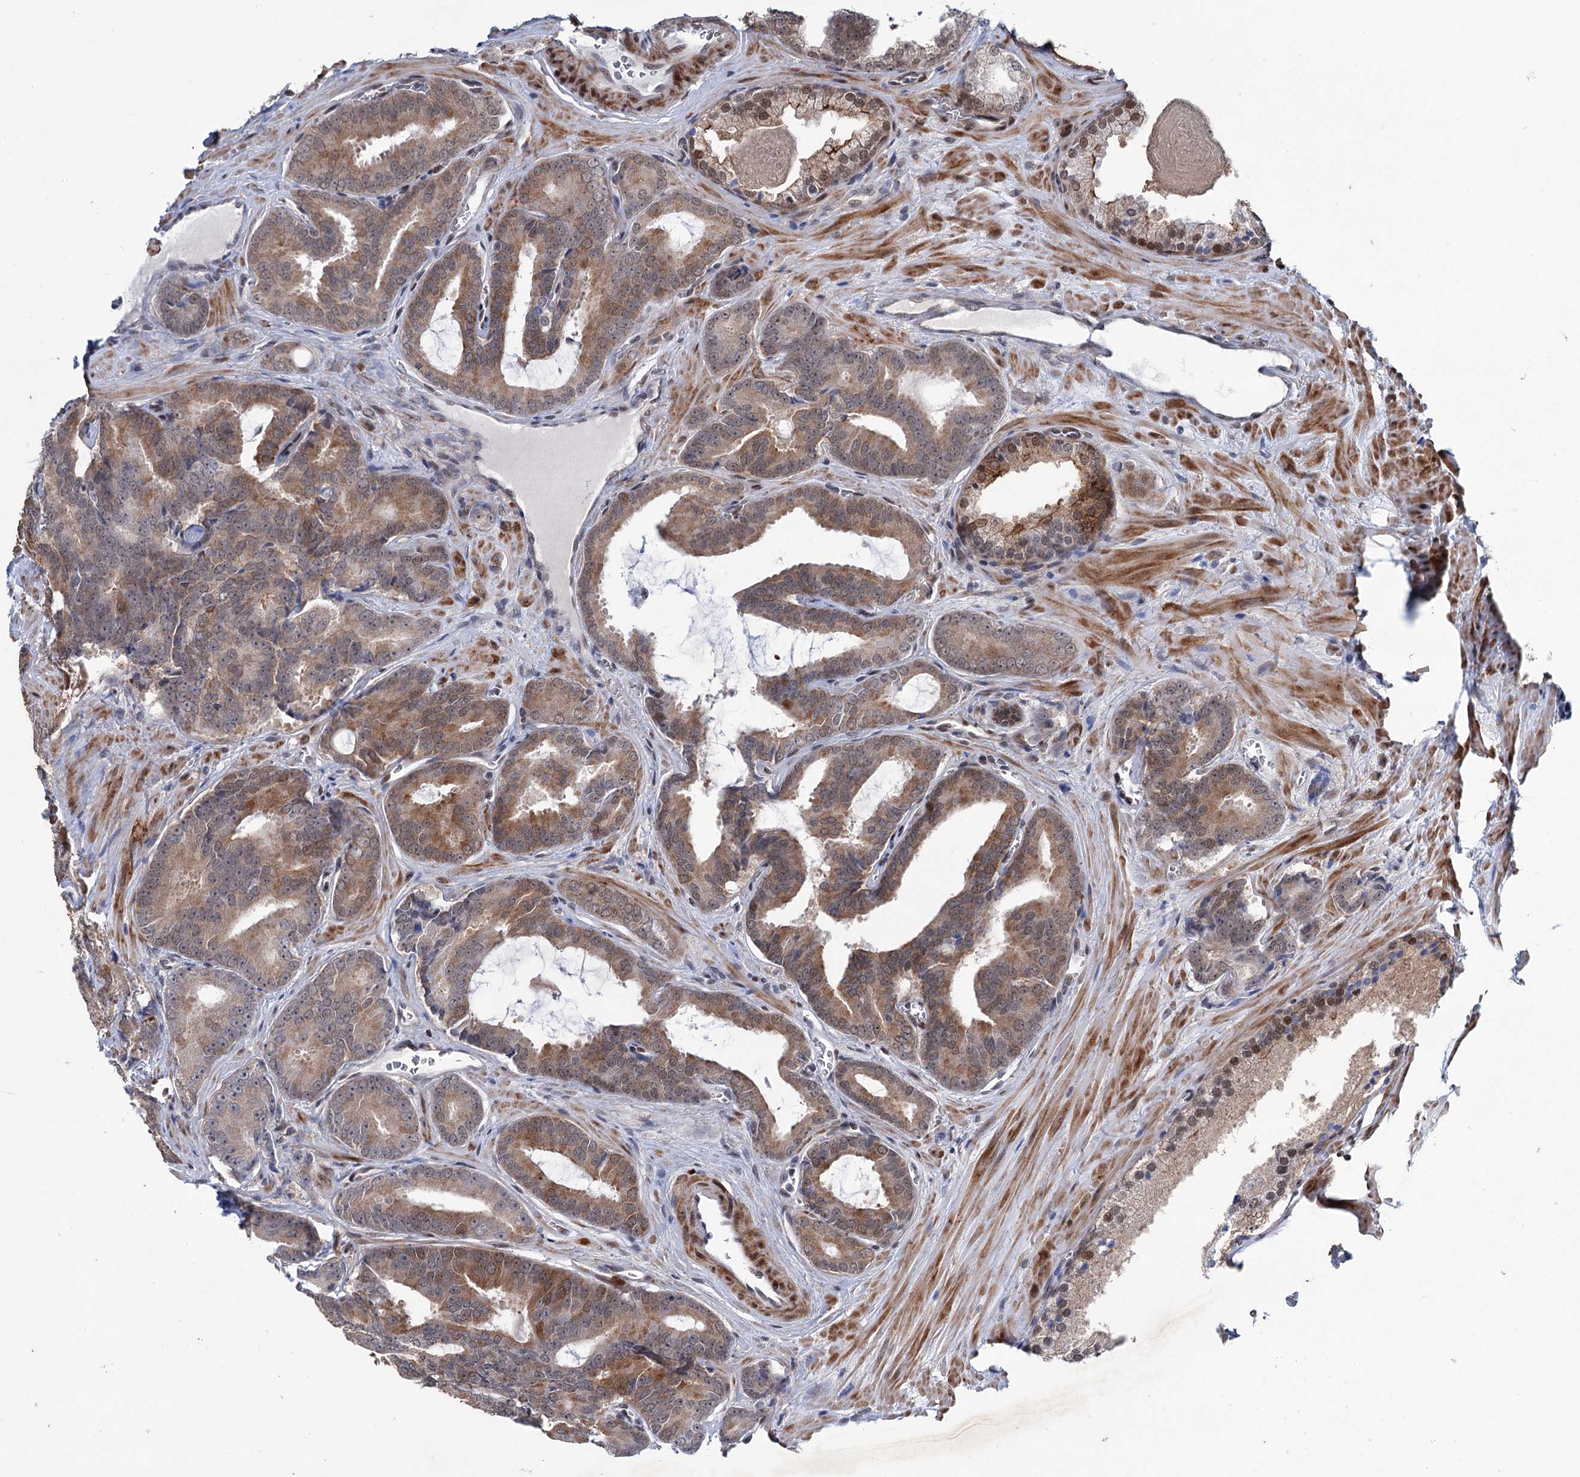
{"staining": {"intensity": "moderate", "quantity": ">75%", "location": "cytoplasmic/membranous,nuclear"}, "tissue": "prostate cancer", "cell_type": "Tumor cells", "image_type": "cancer", "snomed": [{"axis": "morphology", "description": "Adenocarcinoma, High grade"}, {"axis": "topography", "description": "Prostate"}], "caption": "Protein staining displays moderate cytoplasmic/membranous and nuclear positivity in approximately >75% of tumor cells in prostate cancer (high-grade adenocarcinoma).", "gene": "FAM53A", "patient": {"sex": "male", "age": 66}}